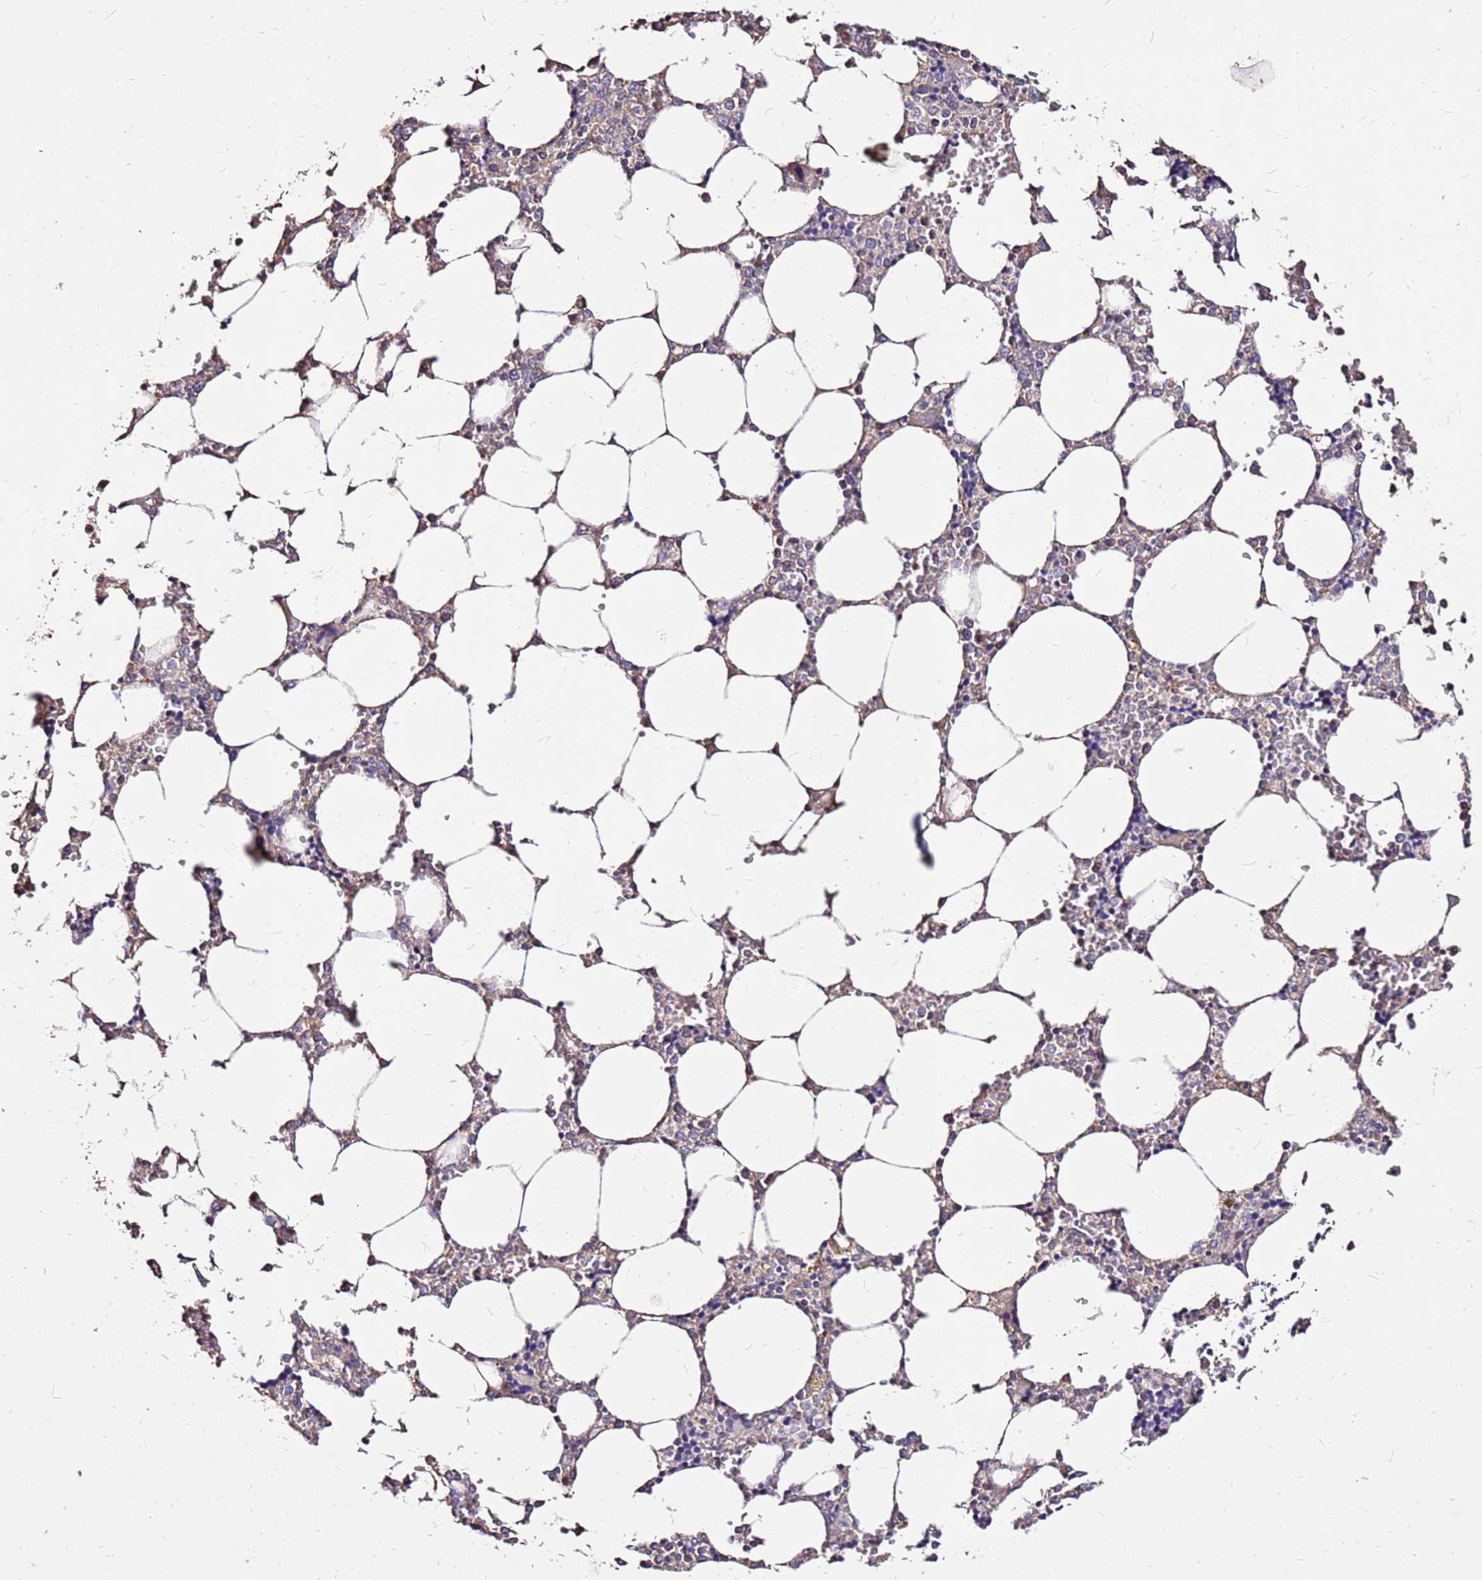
{"staining": {"intensity": "moderate", "quantity": "<25%", "location": "cytoplasmic/membranous"}, "tissue": "bone marrow", "cell_type": "Hematopoietic cells", "image_type": "normal", "snomed": [{"axis": "morphology", "description": "Normal tissue, NOS"}, {"axis": "topography", "description": "Bone marrow"}], "caption": "Hematopoietic cells display low levels of moderate cytoplasmic/membranous staining in approximately <25% of cells in unremarkable bone marrow. The protein of interest is stained brown, and the nuclei are stained in blue (DAB IHC with brightfield microscopy, high magnification).", "gene": "EXD3", "patient": {"sex": "male", "age": 64}}